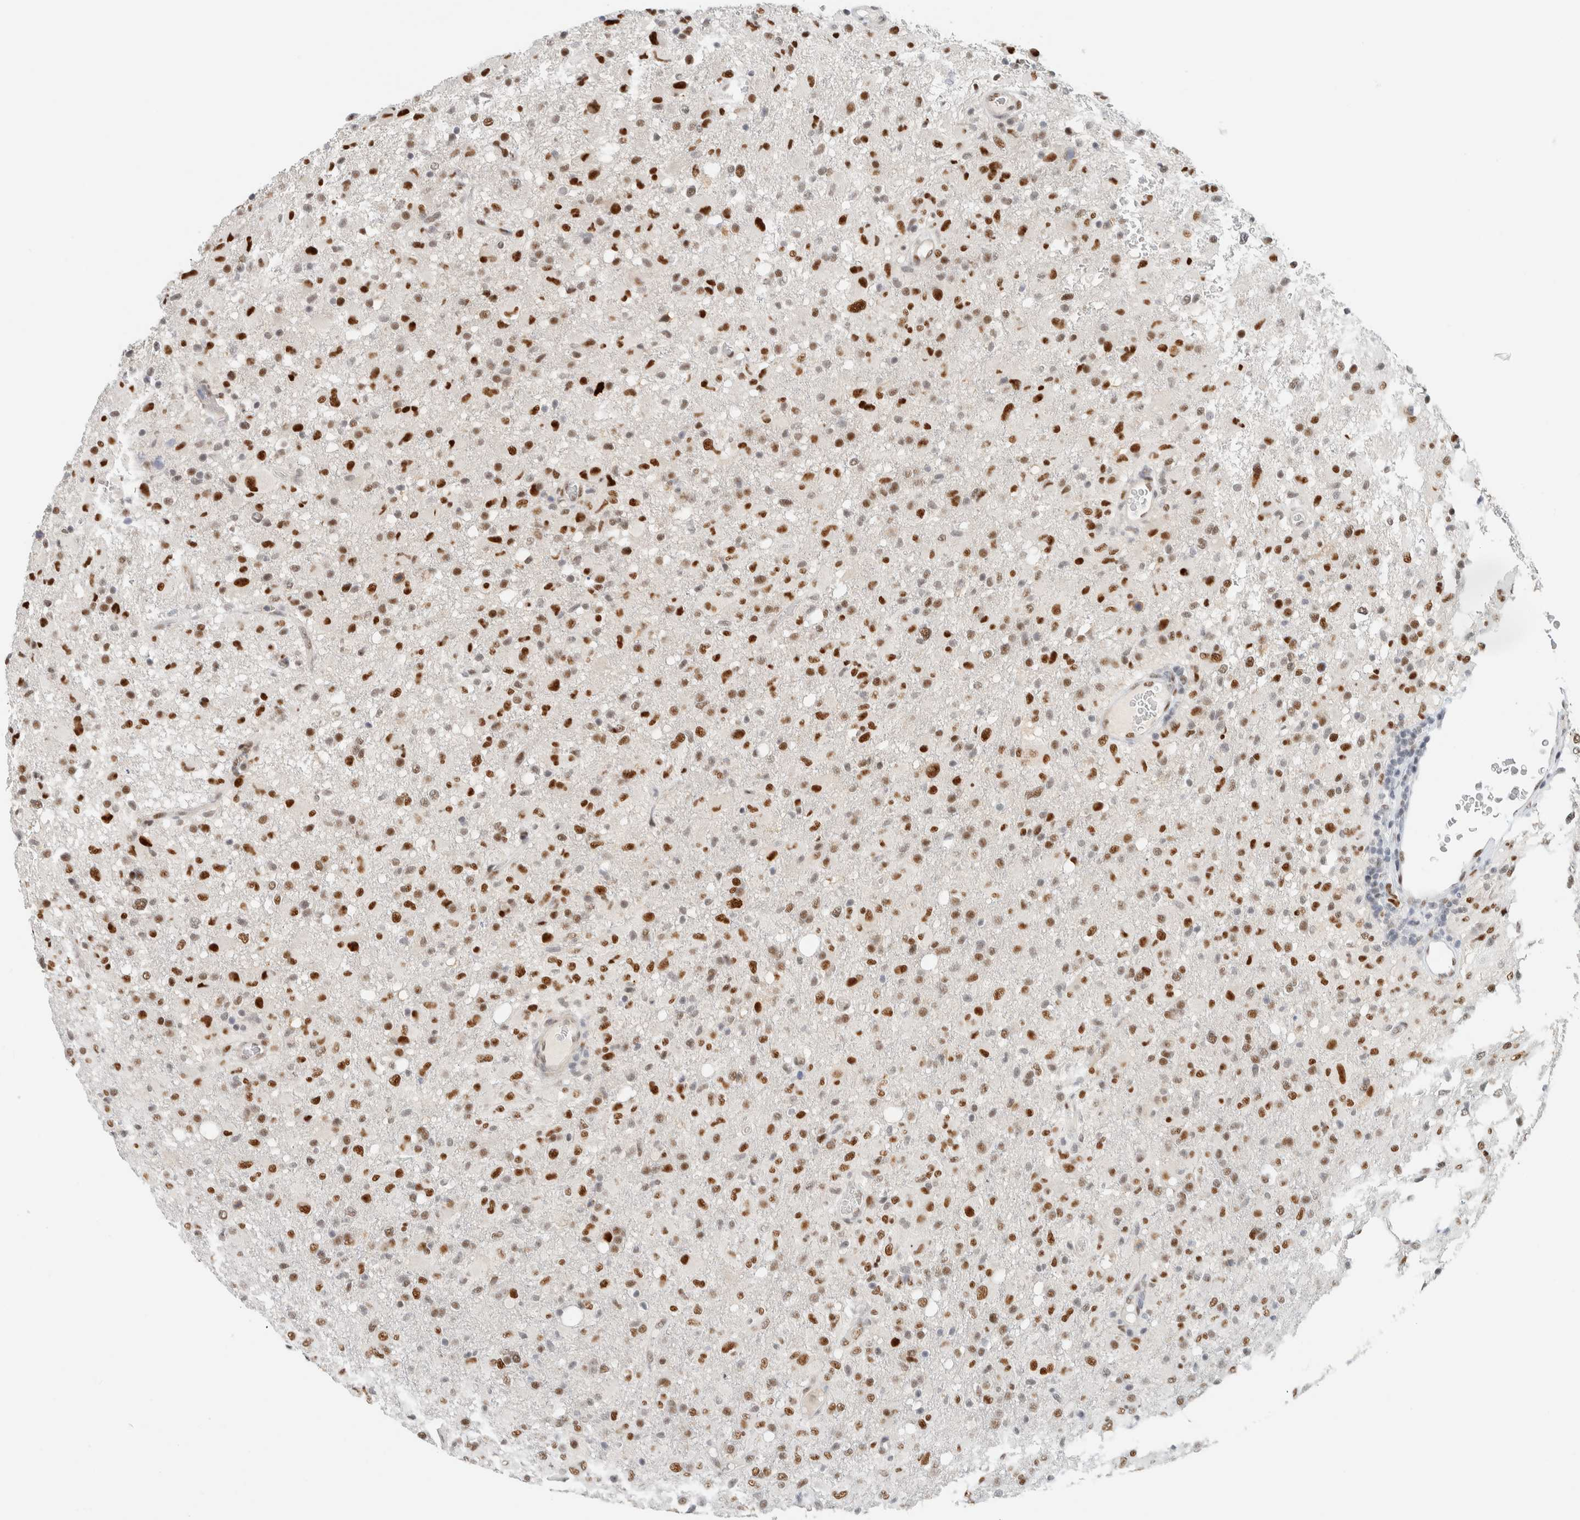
{"staining": {"intensity": "strong", "quantity": ">75%", "location": "nuclear"}, "tissue": "glioma", "cell_type": "Tumor cells", "image_type": "cancer", "snomed": [{"axis": "morphology", "description": "Glioma, malignant, High grade"}, {"axis": "topography", "description": "Brain"}], "caption": "Immunohistochemistry (IHC) of glioma shows high levels of strong nuclear staining in about >75% of tumor cells.", "gene": "ZNF683", "patient": {"sex": "female", "age": 57}}